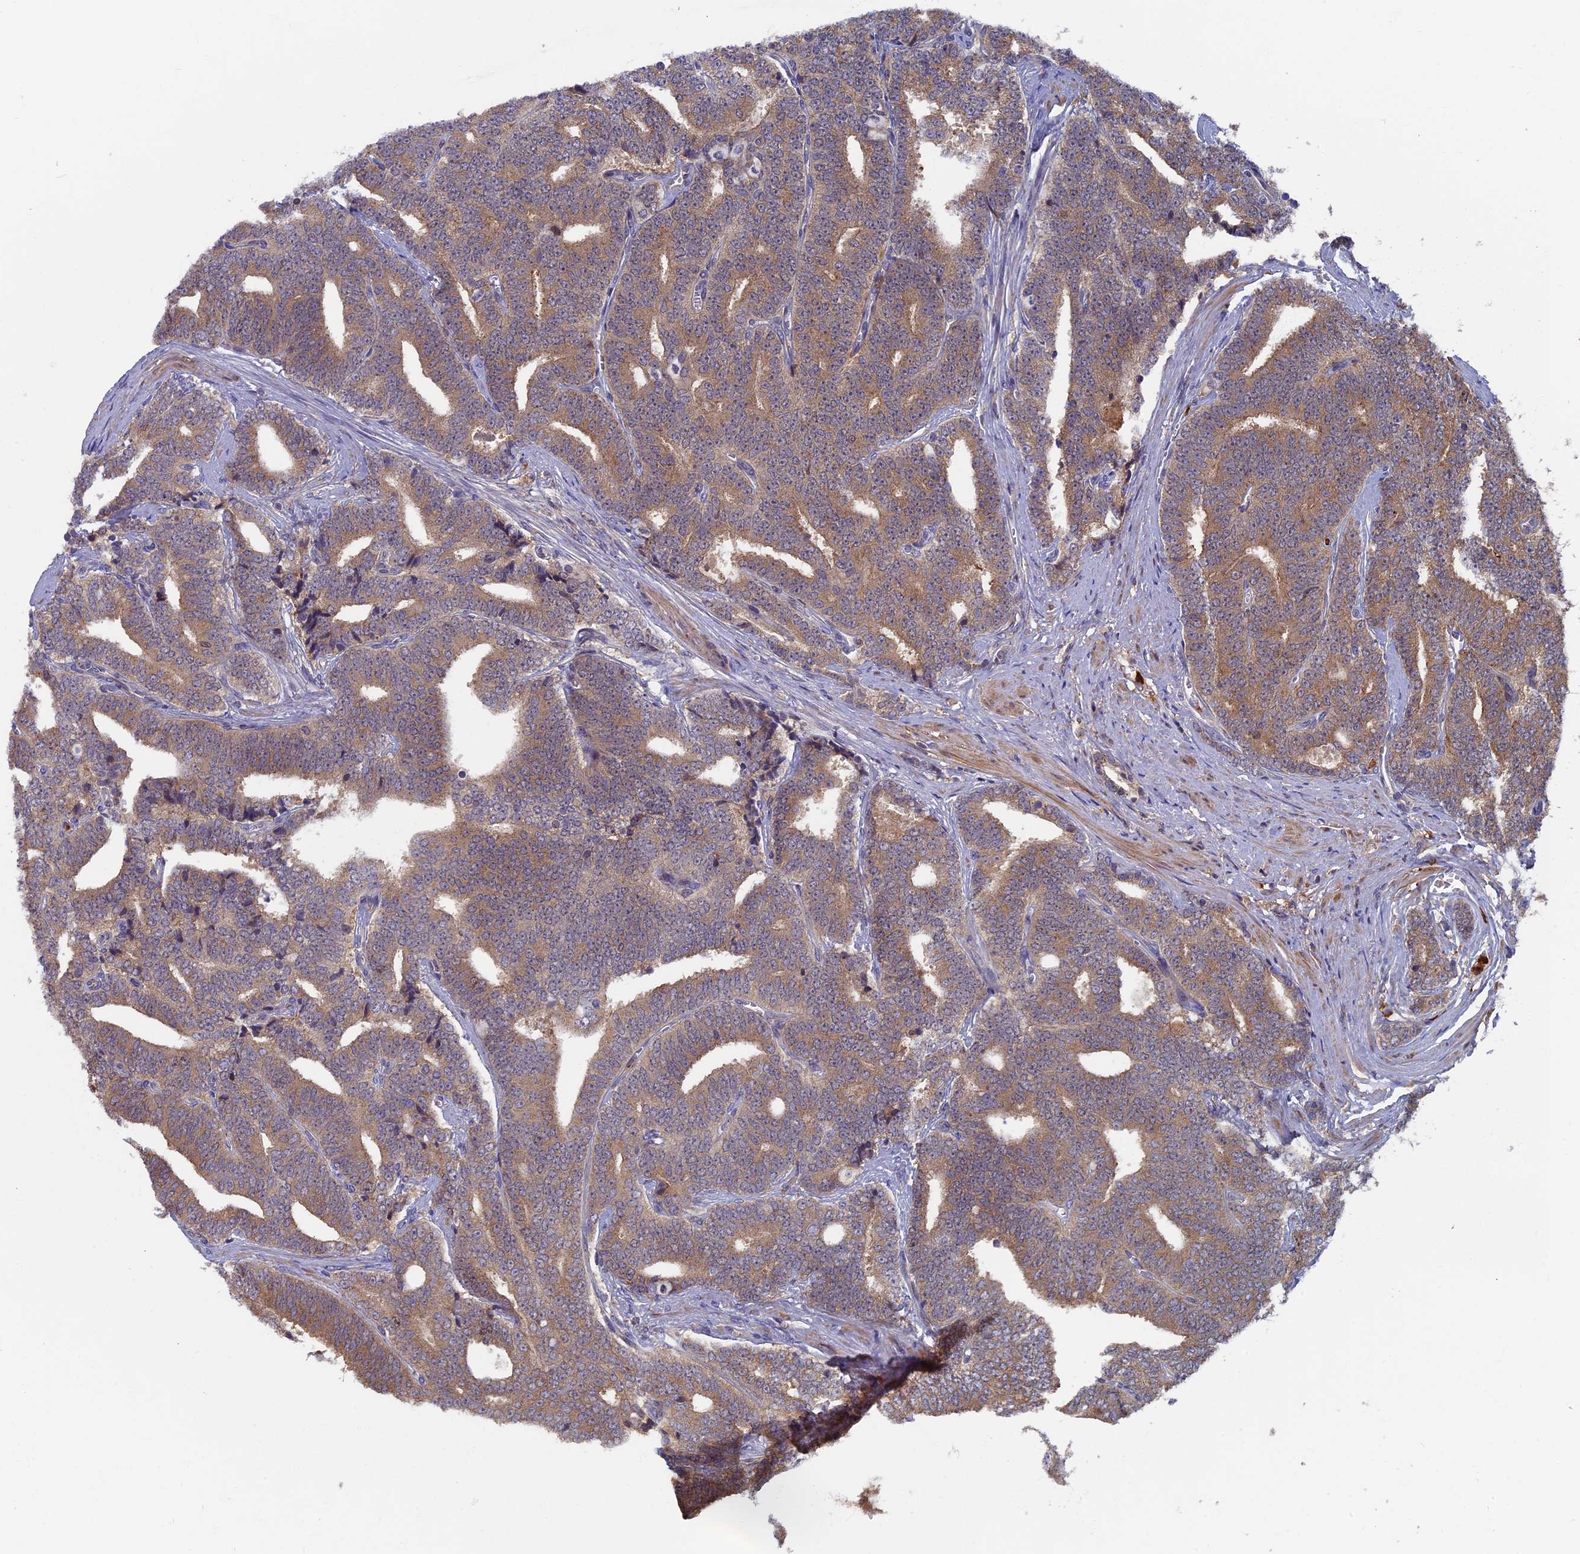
{"staining": {"intensity": "moderate", "quantity": ">75%", "location": "cytoplasmic/membranous"}, "tissue": "prostate cancer", "cell_type": "Tumor cells", "image_type": "cancer", "snomed": [{"axis": "morphology", "description": "Adenocarcinoma, High grade"}, {"axis": "topography", "description": "Prostate and seminal vesicle, NOS"}], "caption": "Immunohistochemistry of human prostate cancer exhibits medium levels of moderate cytoplasmic/membranous positivity in about >75% of tumor cells.", "gene": "TNK2", "patient": {"sex": "male", "age": 67}}